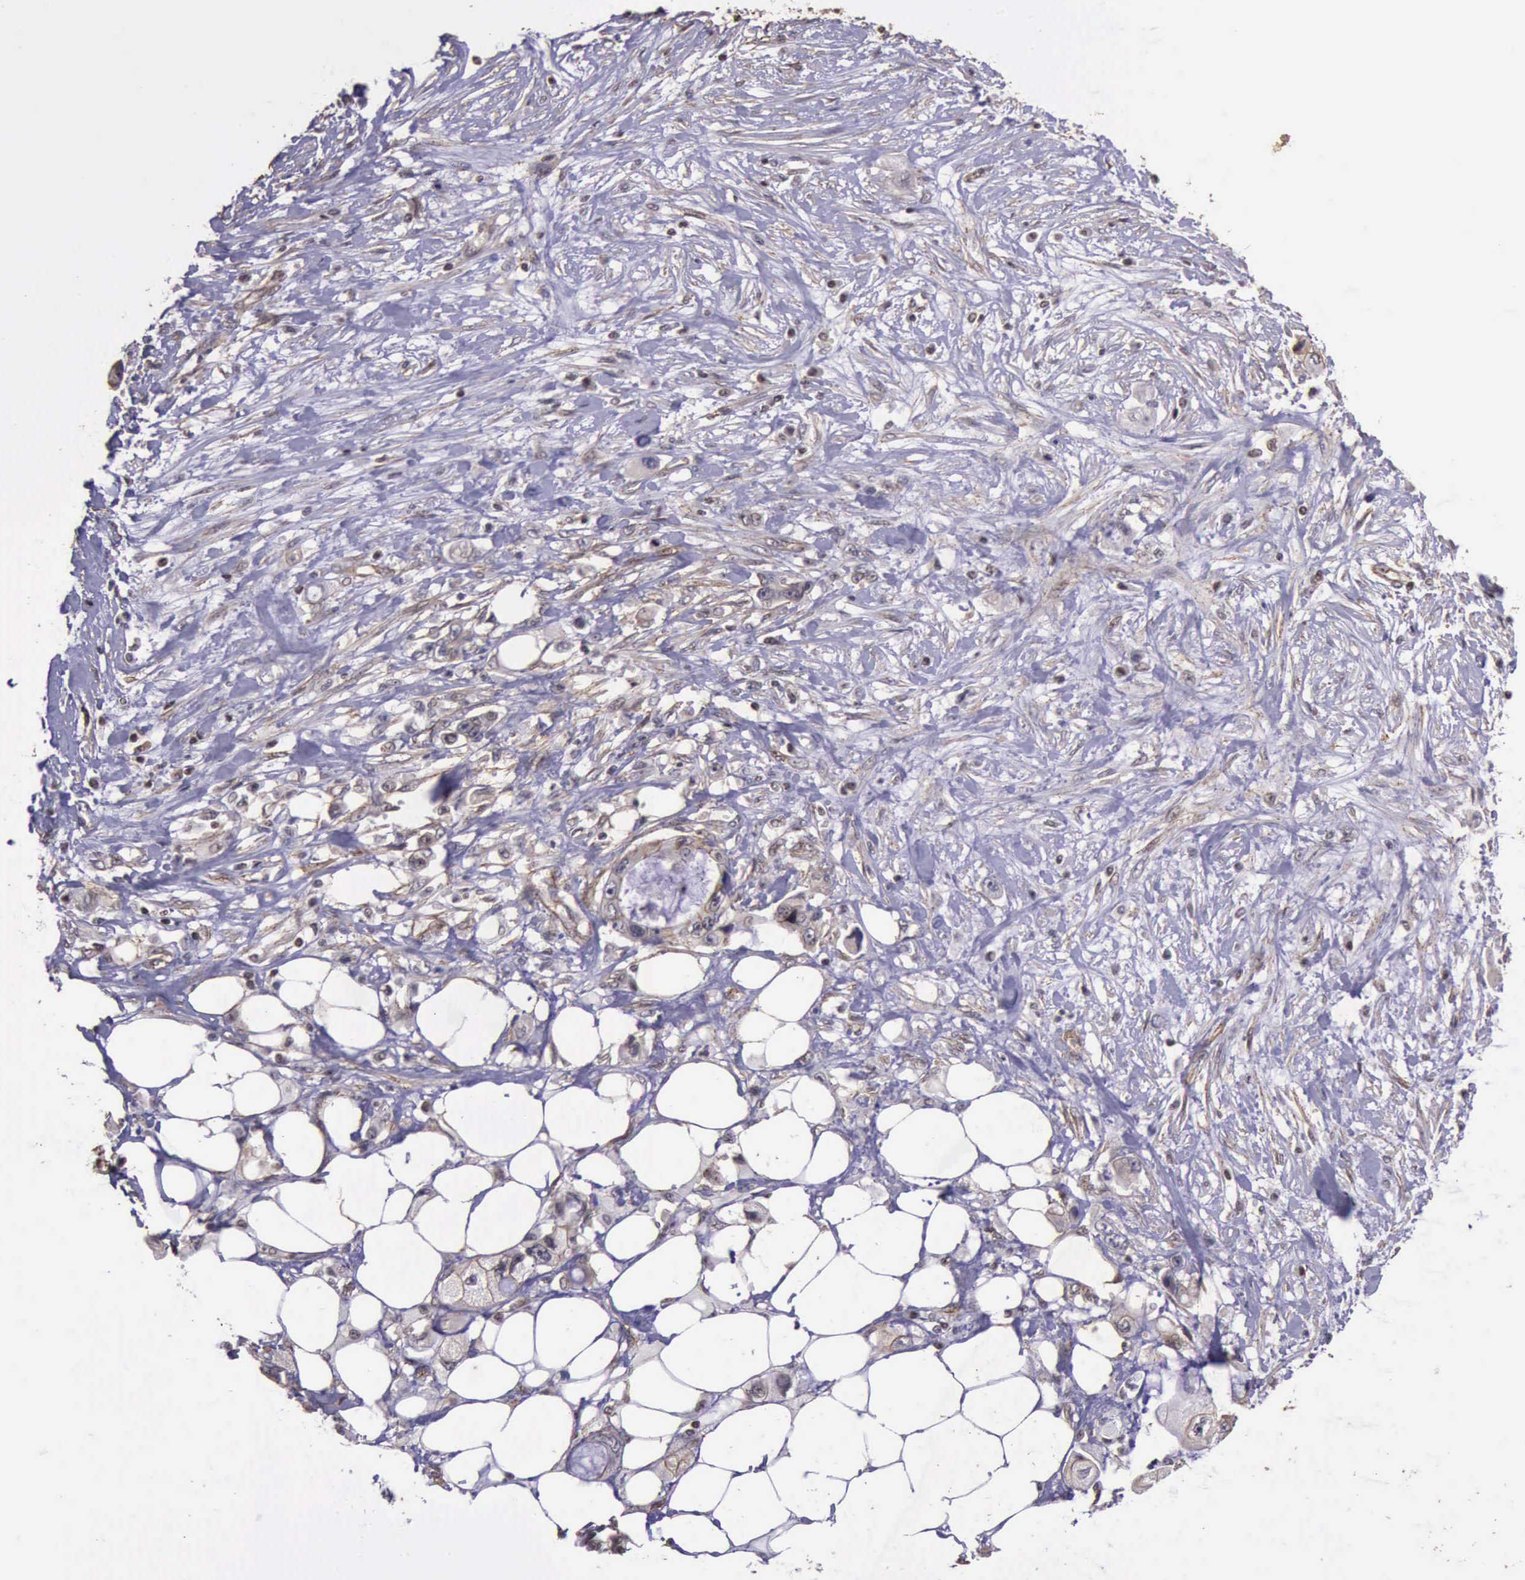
{"staining": {"intensity": "weak", "quantity": ">75%", "location": "cytoplasmic/membranous"}, "tissue": "pancreatic cancer", "cell_type": "Tumor cells", "image_type": "cancer", "snomed": [{"axis": "morphology", "description": "Adenocarcinoma, NOS"}, {"axis": "topography", "description": "Pancreas"}, {"axis": "topography", "description": "Stomach, upper"}], "caption": "Protein expression by IHC displays weak cytoplasmic/membranous expression in approximately >75% of tumor cells in pancreatic adenocarcinoma.", "gene": "CTNNB1", "patient": {"sex": "male", "age": 77}}